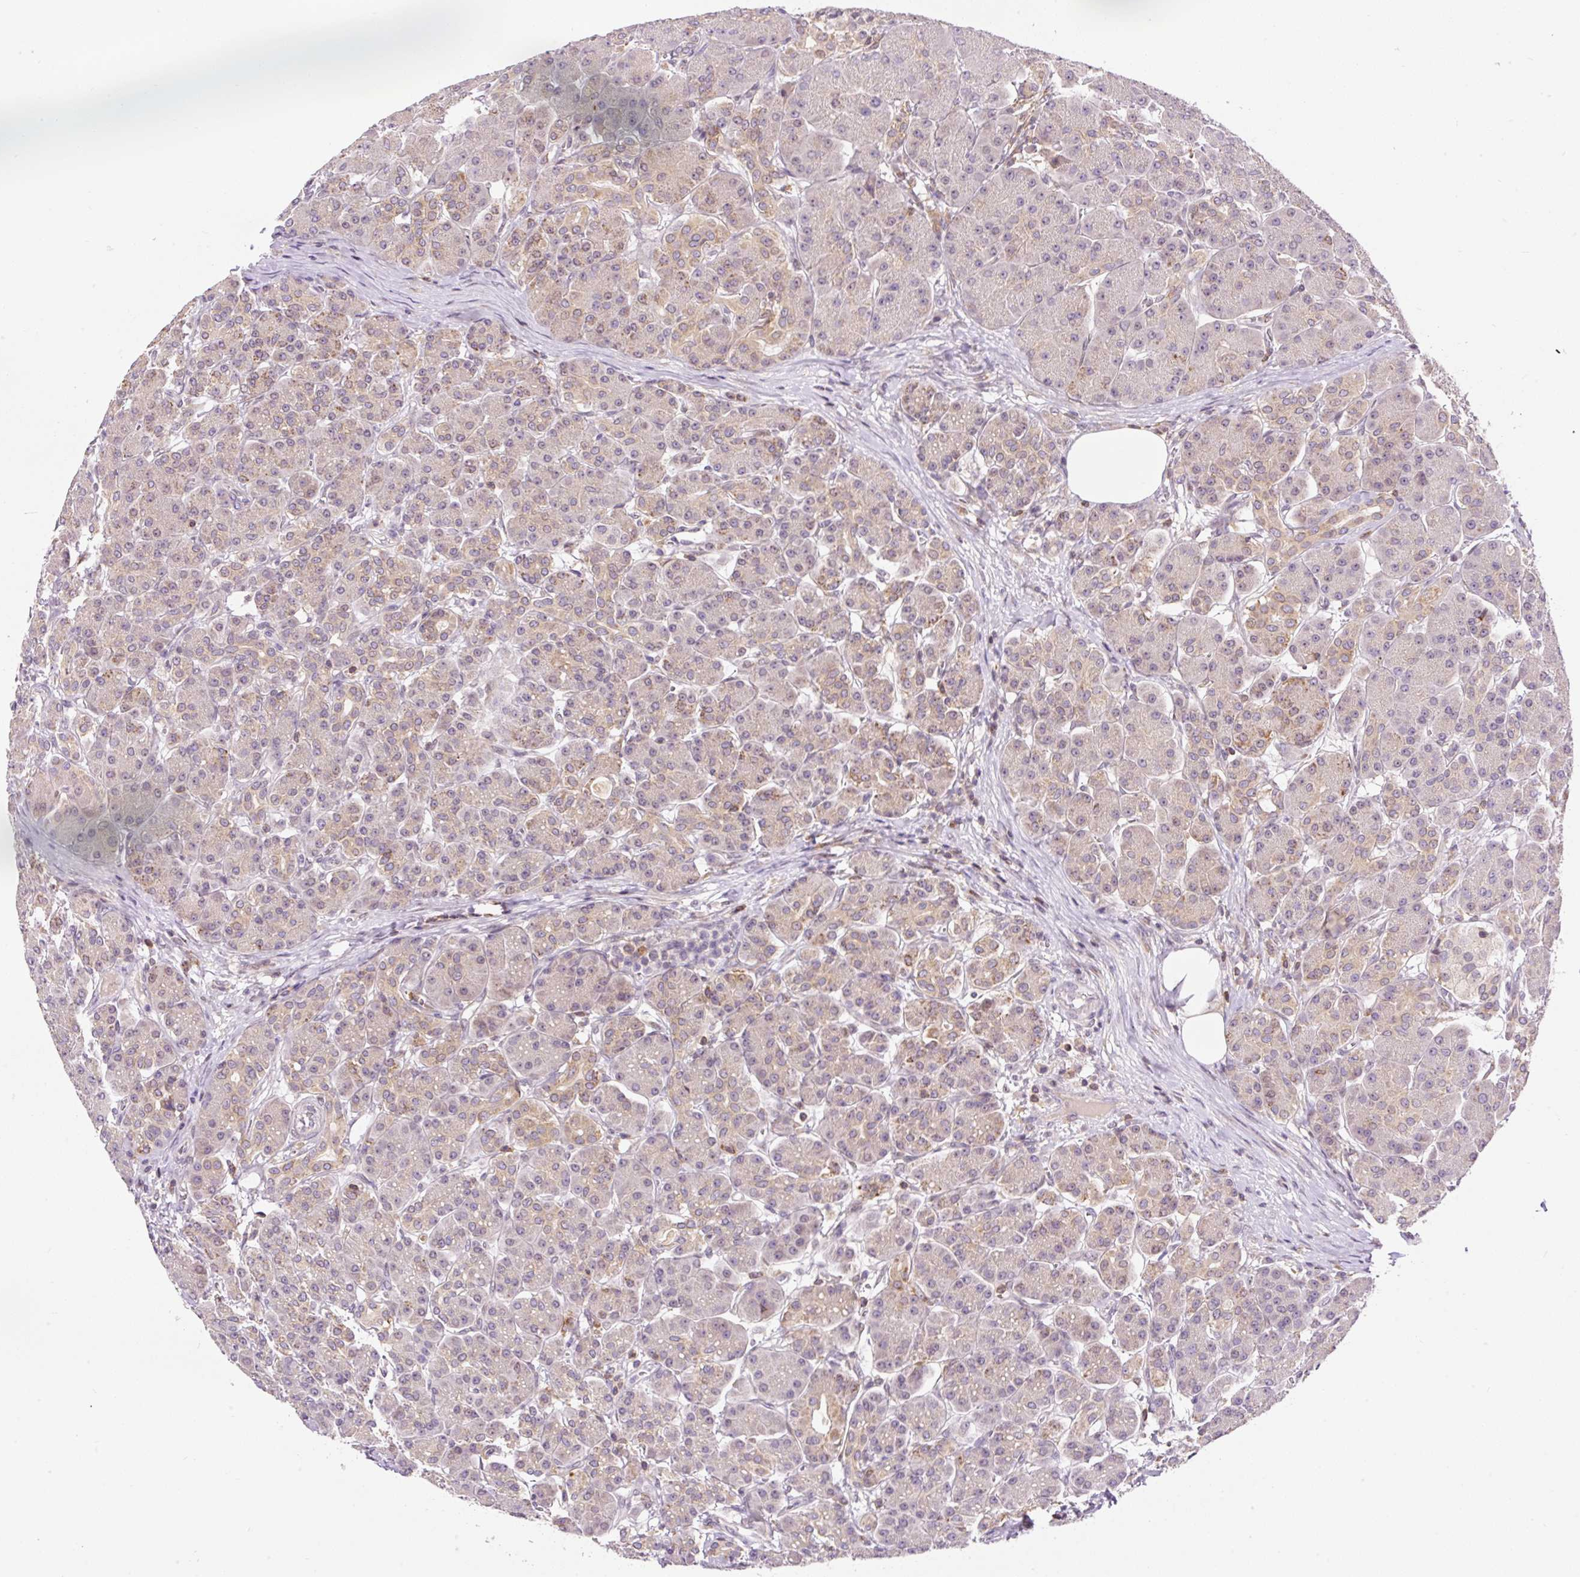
{"staining": {"intensity": "weak", "quantity": ">75%", "location": "cytoplasmic/membranous"}, "tissue": "pancreas", "cell_type": "Exocrine glandular cells", "image_type": "normal", "snomed": [{"axis": "morphology", "description": "Normal tissue, NOS"}, {"axis": "topography", "description": "Pancreas"}], "caption": "A low amount of weak cytoplasmic/membranous expression is identified in about >75% of exocrine glandular cells in unremarkable pancreas. (Stains: DAB in brown, nuclei in blue, Microscopy: brightfield microscopy at high magnification).", "gene": "CARD11", "patient": {"sex": "male", "age": 63}}